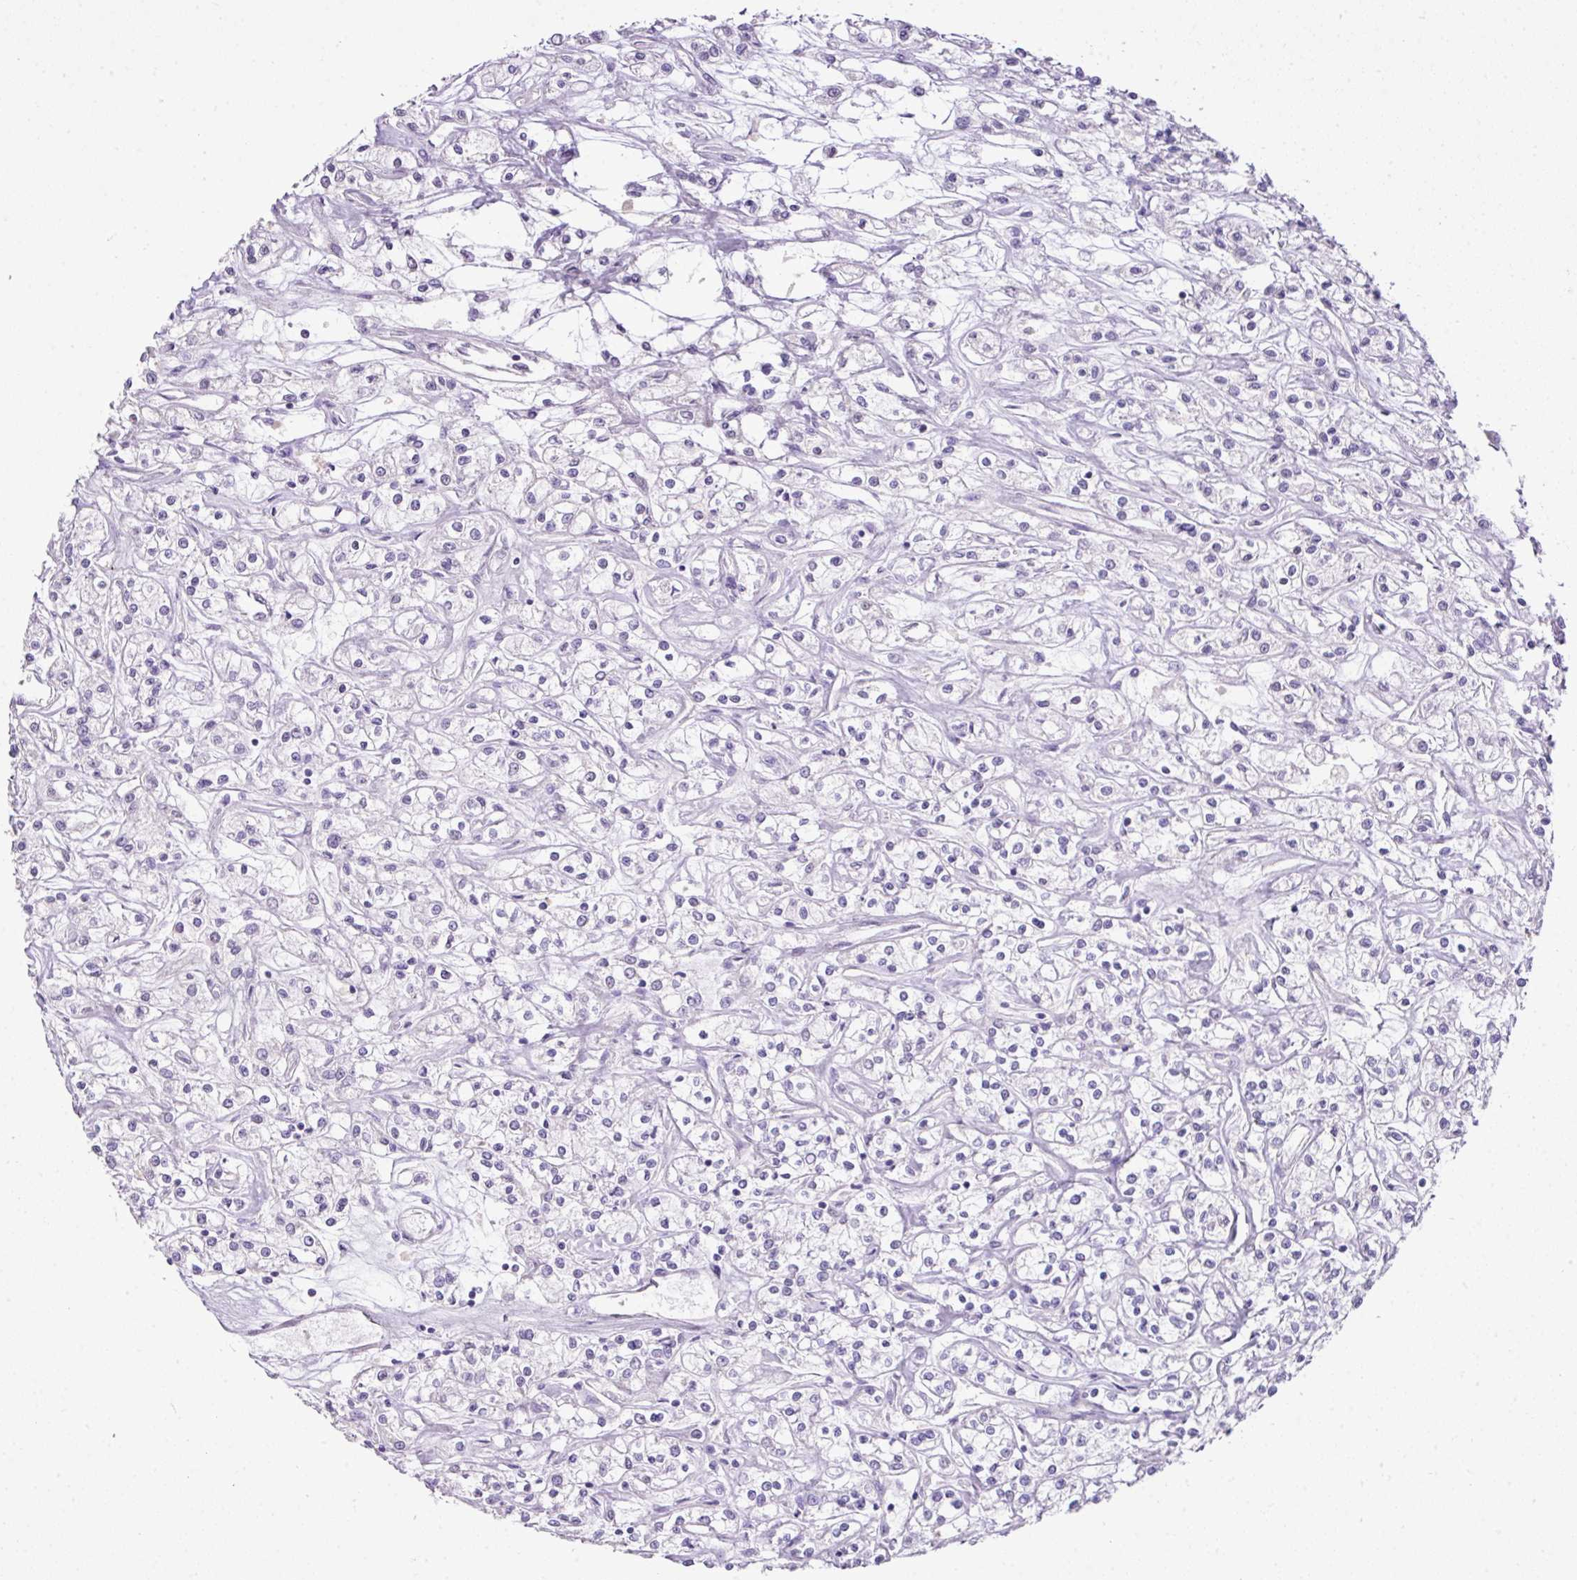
{"staining": {"intensity": "negative", "quantity": "none", "location": "none"}, "tissue": "renal cancer", "cell_type": "Tumor cells", "image_type": "cancer", "snomed": [{"axis": "morphology", "description": "Adenocarcinoma, NOS"}, {"axis": "topography", "description": "Kidney"}], "caption": "Renal cancer (adenocarcinoma) stained for a protein using IHC shows no staining tumor cells.", "gene": "DIP2A", "patient": {"sex": "female", "age": 59}}